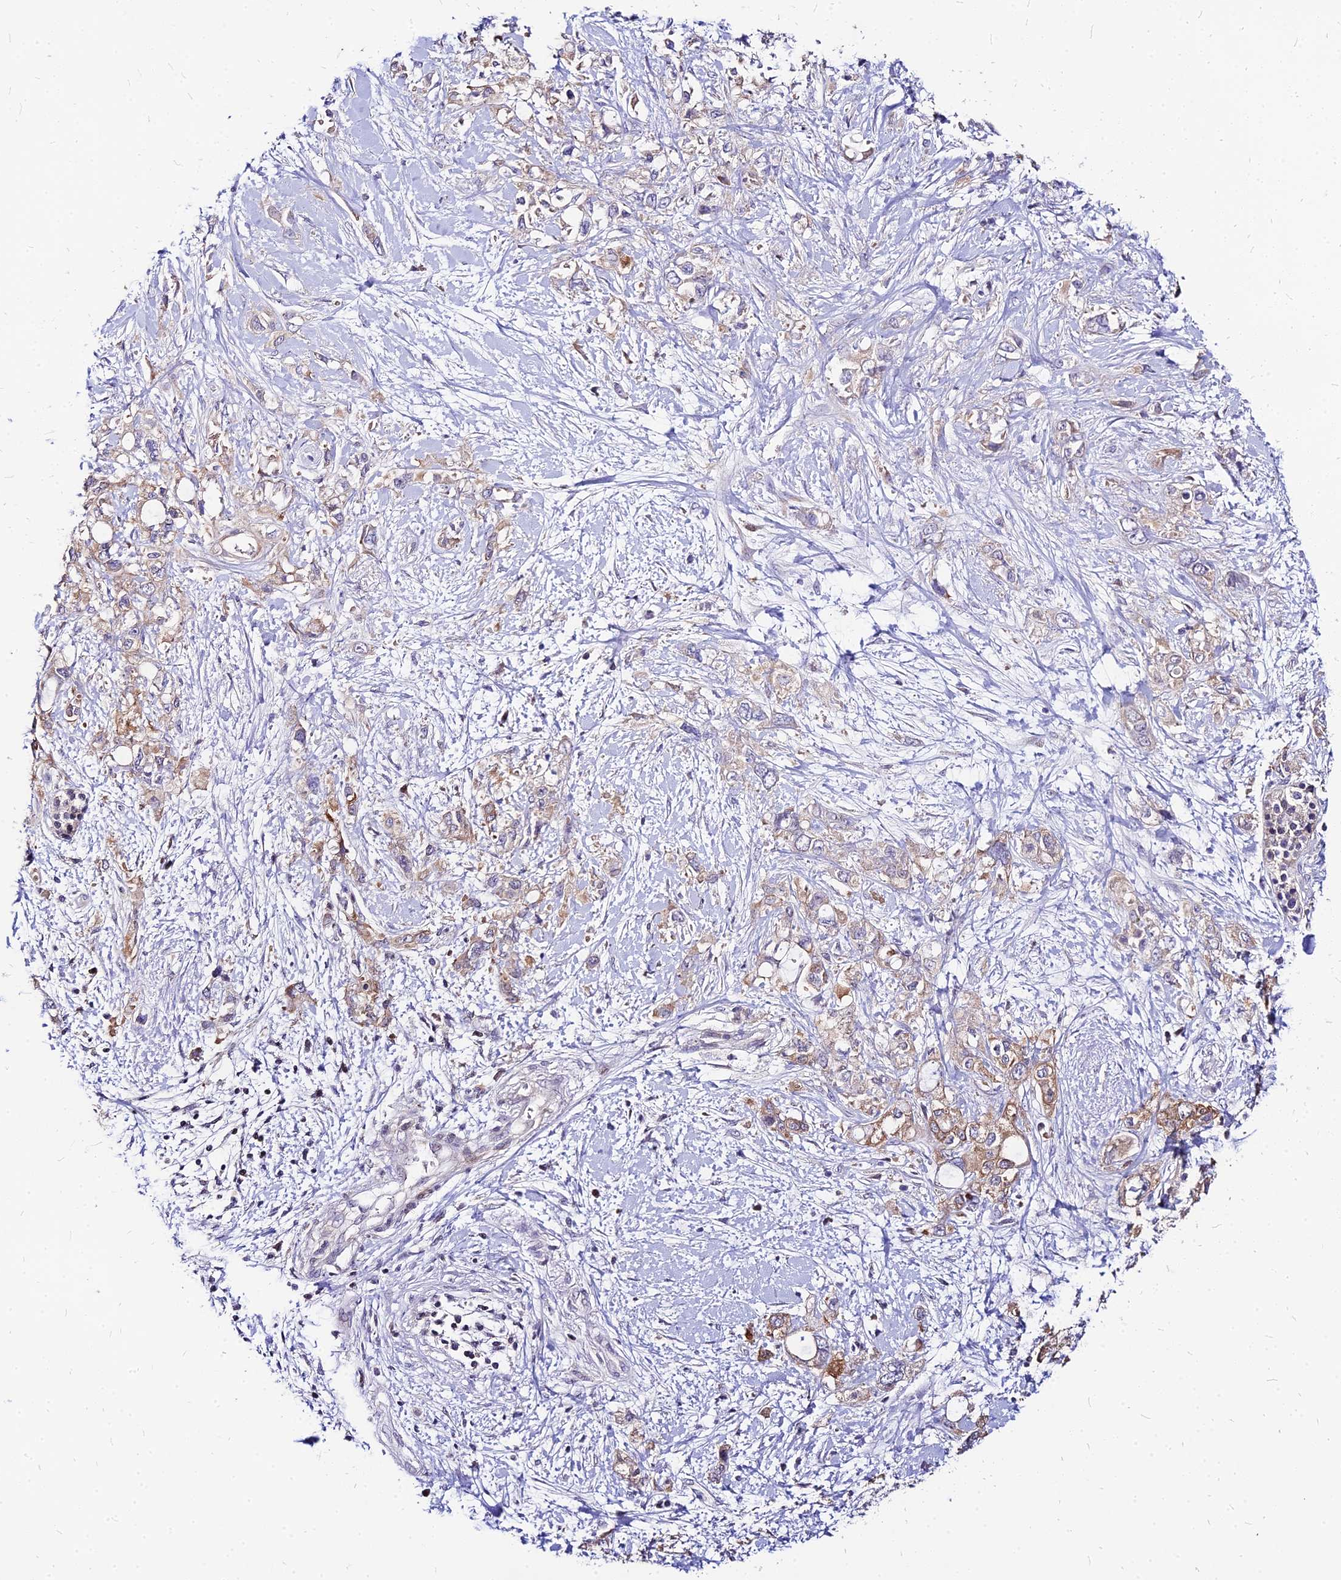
{"staining": {"intensity": "moderate", "quantity": ">75%", "location": "cytoplasmic/membranous"}, "tissue": "pancreatic cancer", "cell_type": "Tumor cells", "image_type": "cancer", "snomed": [{"axis": "morphology", "description": "Adenocarcinoma, NOS"}, {"axis": "topography", "description": "Pancreas"}], "caption": "Protein expression analysis of adenocarcinoma (pancreatic) displays moderate cytoplasmic/membranous positivity in about >75% of tumor cells.", "gene": "ACSM6", "patient": {"sex": "female", "age": 56}}